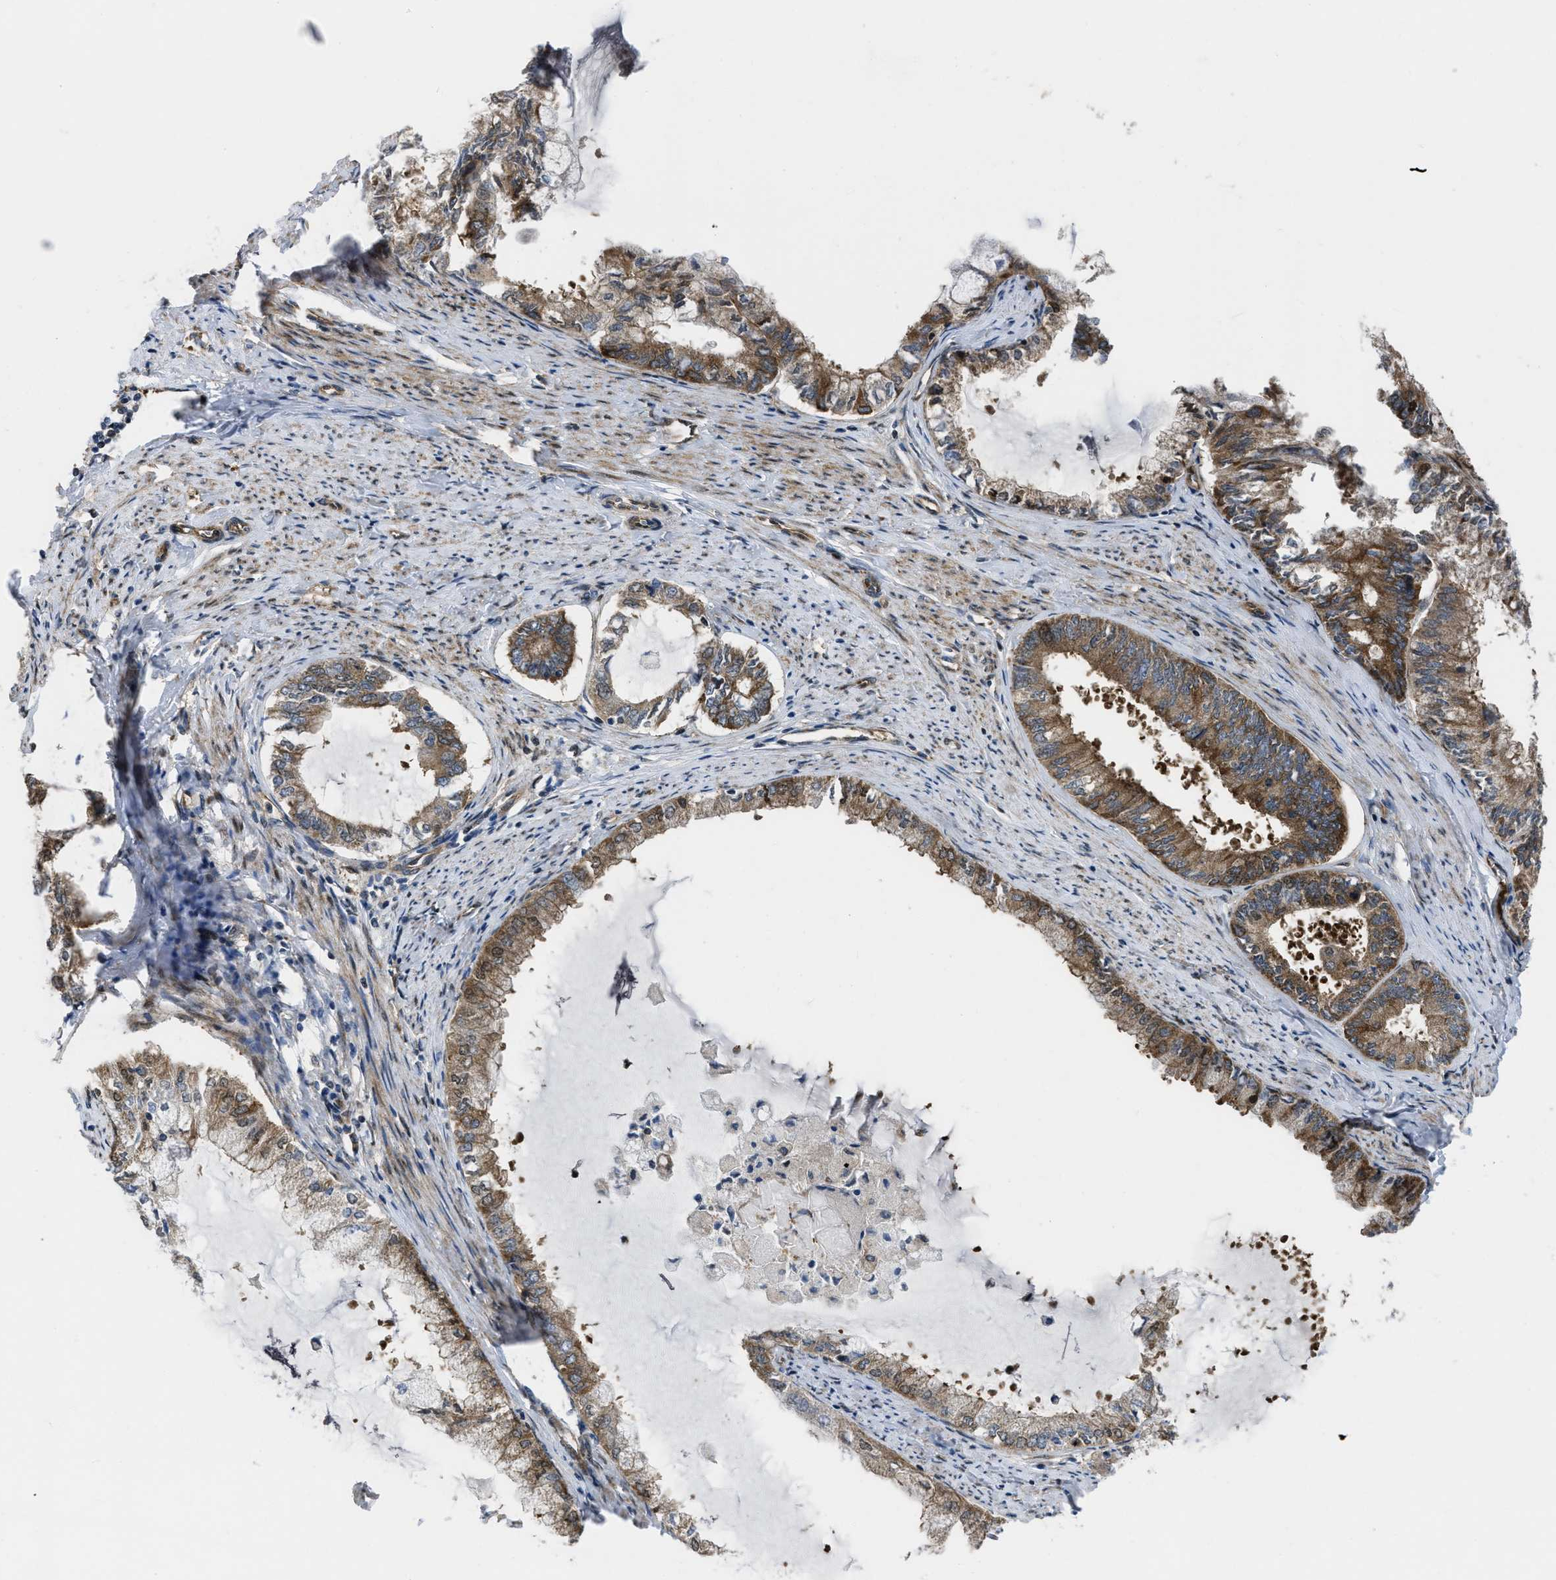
{"staining": {"intensity": "moderate", "quantity": ">75%", "location": "cytoplasmic/membranous"}, "tissue": "endometrial cancer", "cell_type": "Tumor cells", "image_type": "cancer", "snomed": [{"axis": "morphology", "description": "Adenocarcinoma, NOS"}, {"axis": "topography", "description": "Endometrium"}], "caption": "The histopathology image displays a brown stain indicating the presence of a protein in the cytoplasmic/membranous of tumor cells in endometrial cancer.", "gene": "PPP2CB", "patient": {"sex": "female", "age": 86}}